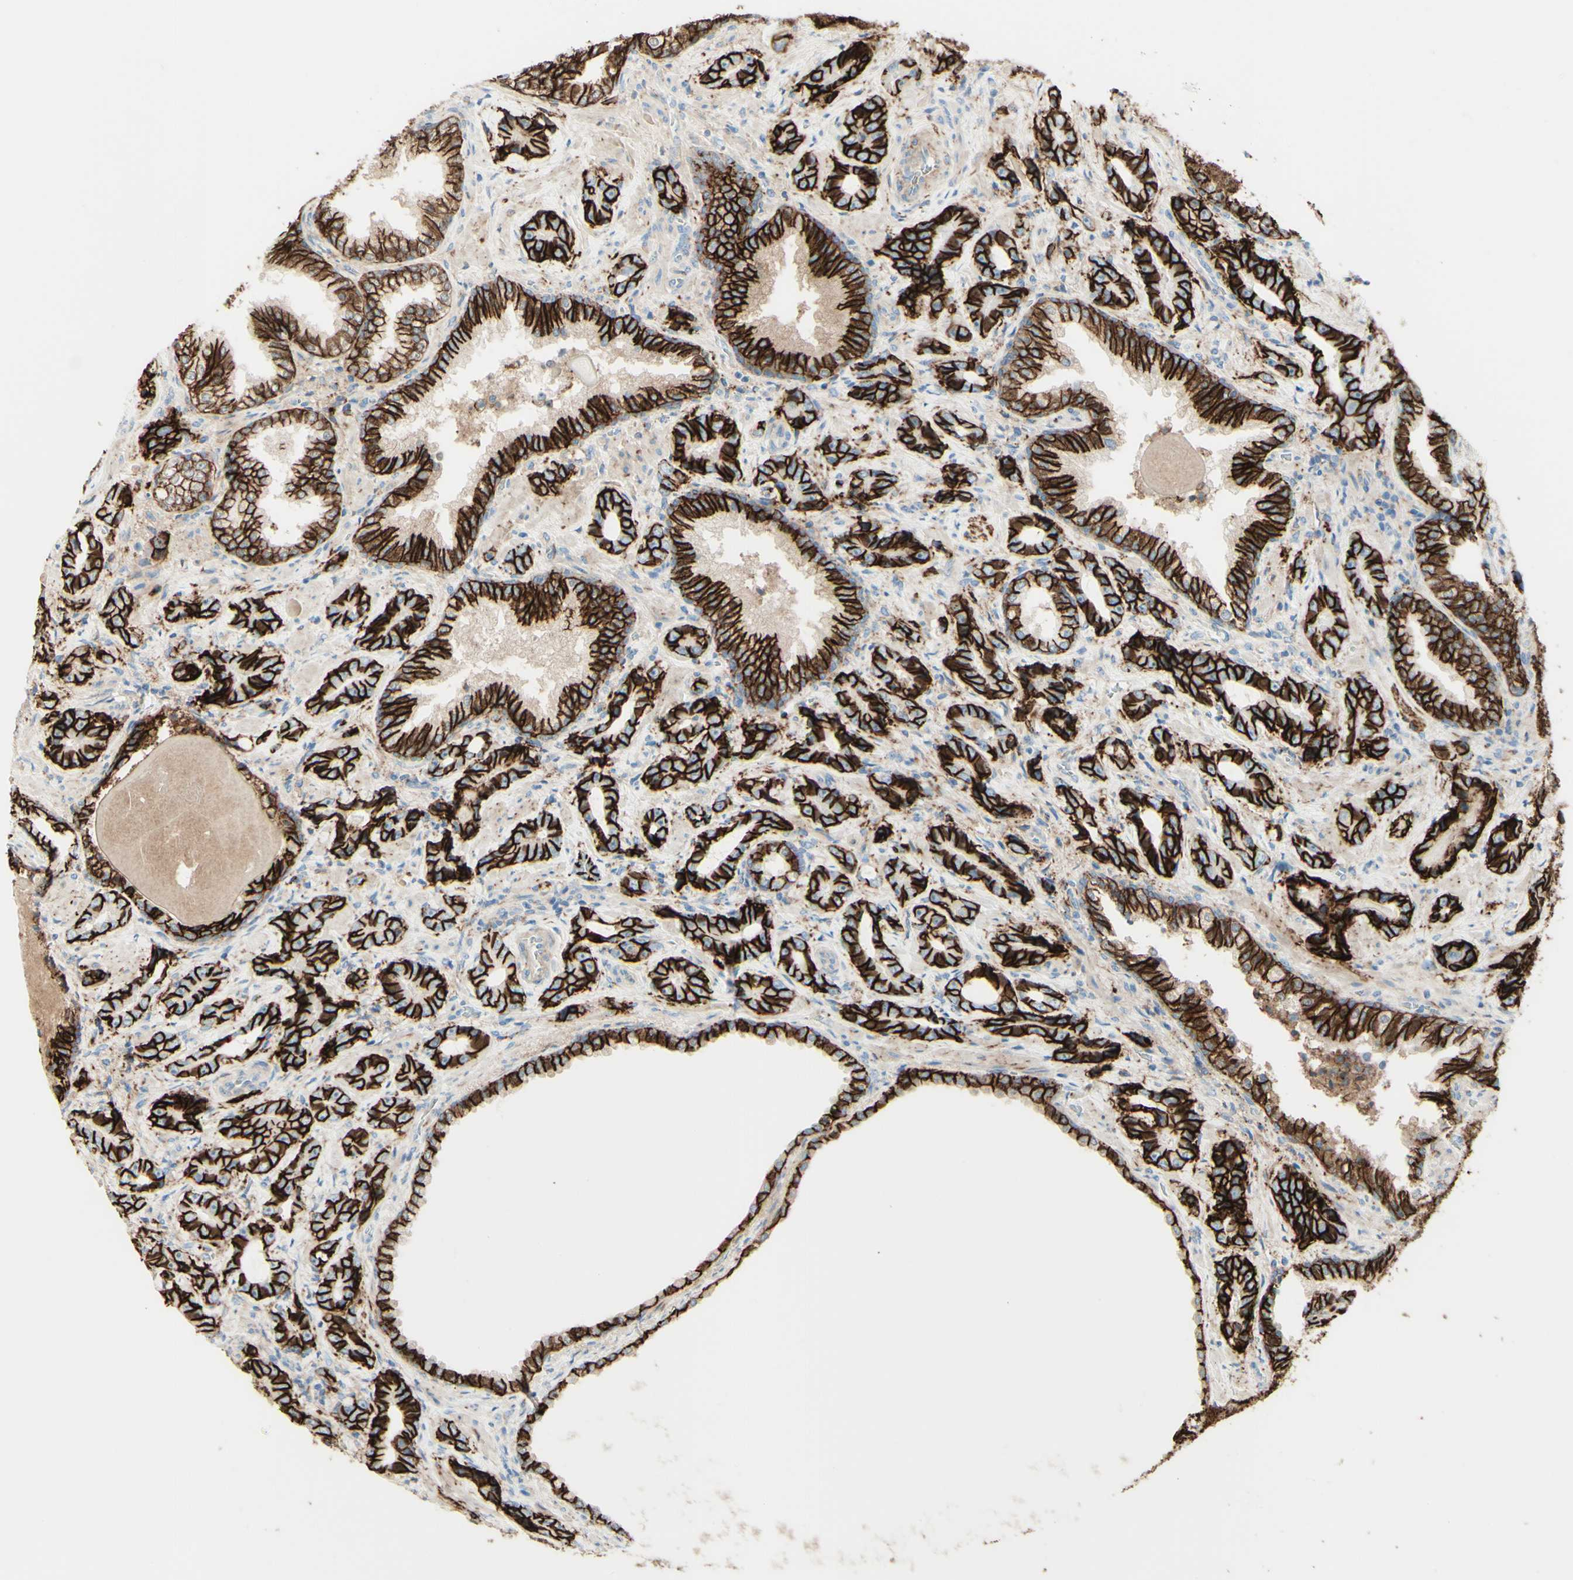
{"staining": {"intensity": "strong", "quantity": ">75%", "location": "cytoplasmic/membranous"}, "tissue": "prostate cancer", "cell_type": "Tumor cells", "image_type": "cancer", "snomed": [{"axis": "morphology", "description": "Adenocarcinoma, Low grade"}, {"axis": "topography", "description": "Prostate"}], "caption": "IHC of low-grade adenocarcinoma (prostate) shows high levels of strong cytoplasmic/membranous expression in about >75% of tumor cells.", "gene": "ALCAM", "patient": {"sex": "male", "age": 60}}